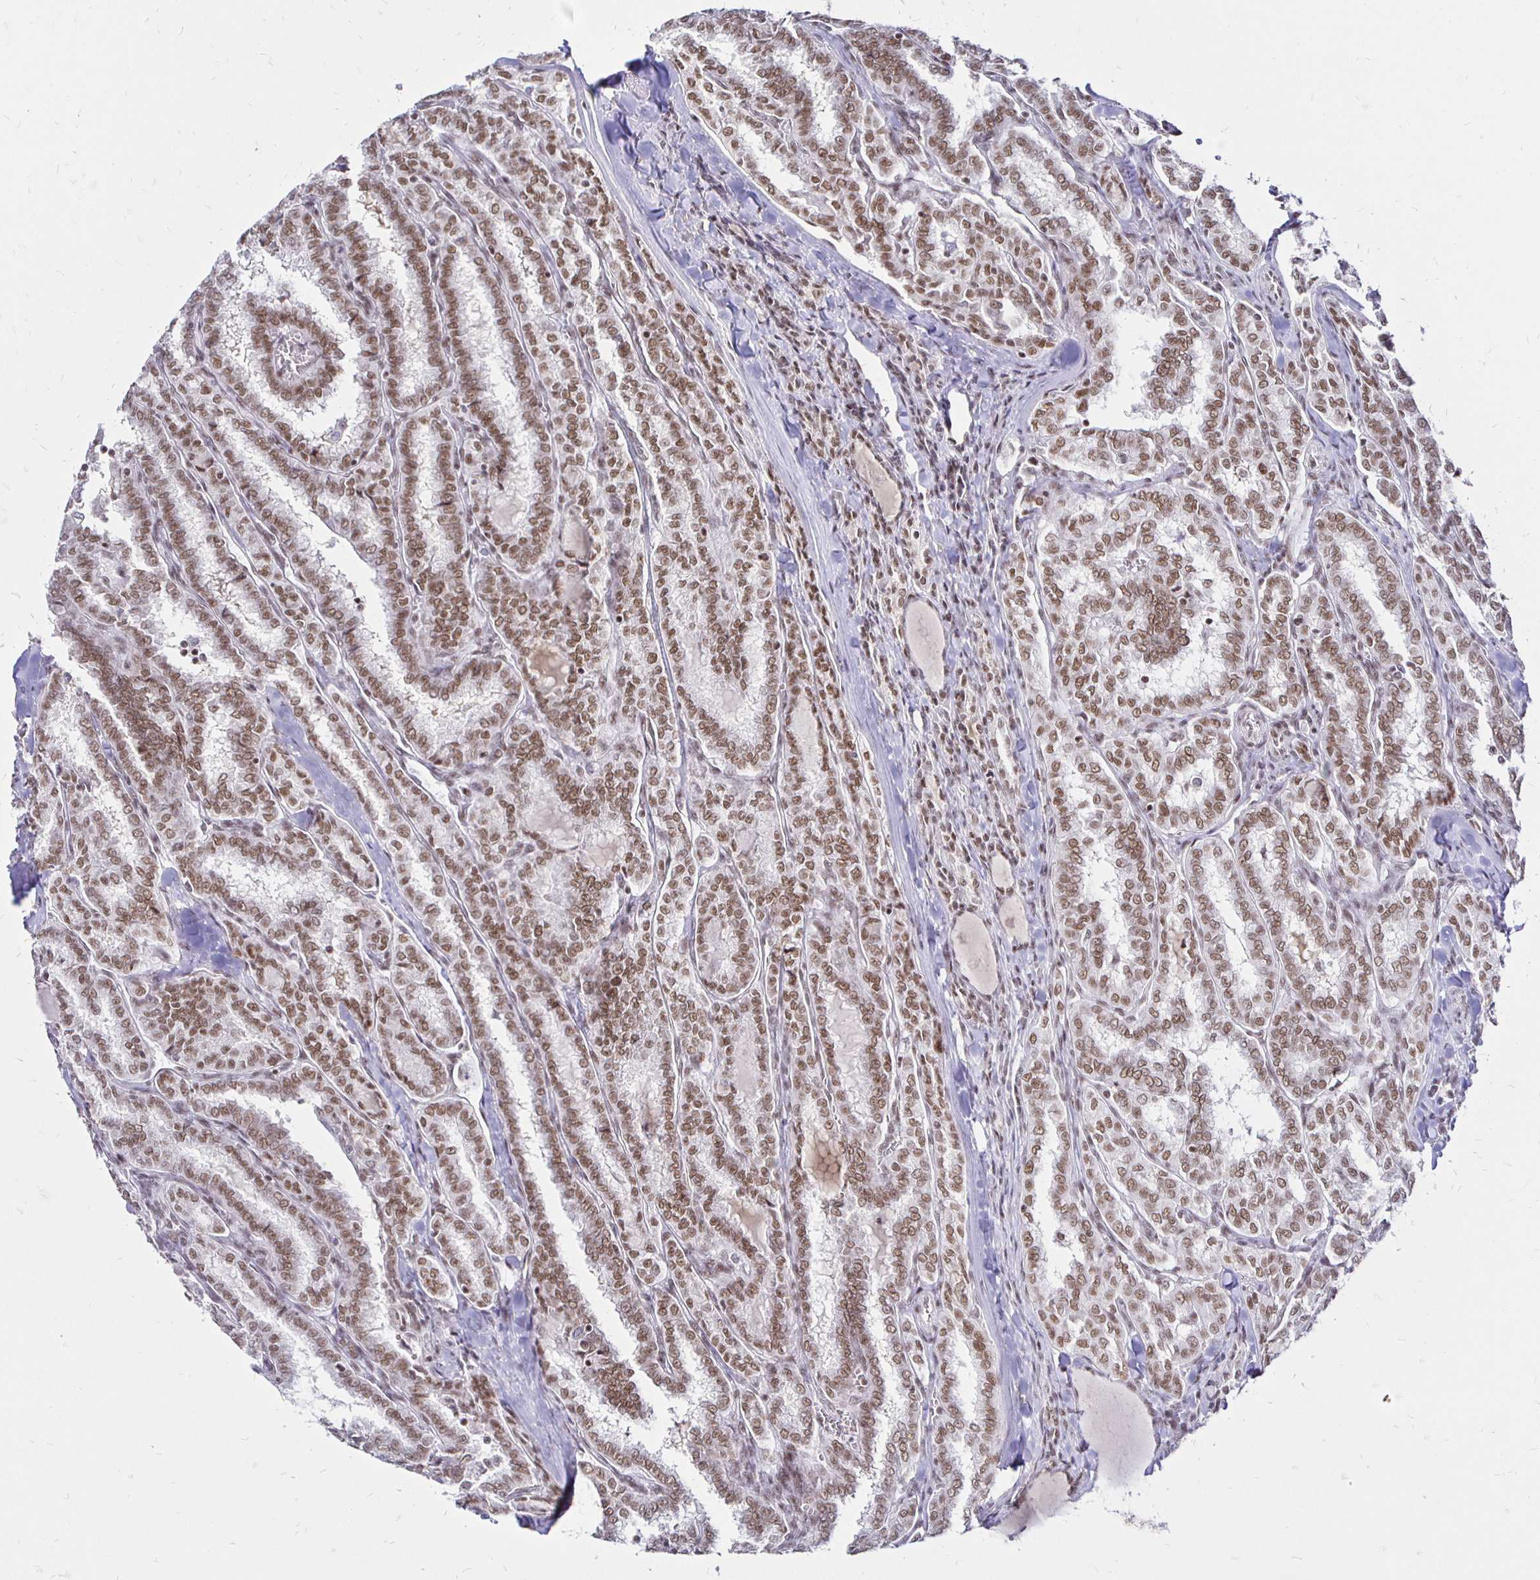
{"staining": {"intensity": "moderate", "quantity": ">75%", "location": "nuclear"}, "tissue": "thyroid cancer", "cell_type": "Tumor cells", "image_type": "cancer", "snomed": [{"axis": "morphology", "description": "Papillary adenocarcinoma, NOS"}, {"axis": "topography", "description": "Thyroid gland"}], "caption": "The micrograph displays staining of thyroid cancer (papillary adenocarcinoma), revealing moderate nuclear protein expression (brown color) within tumor cells.", "gene": "SIN3A", "patient": {"sex": "female", "age": 30}}